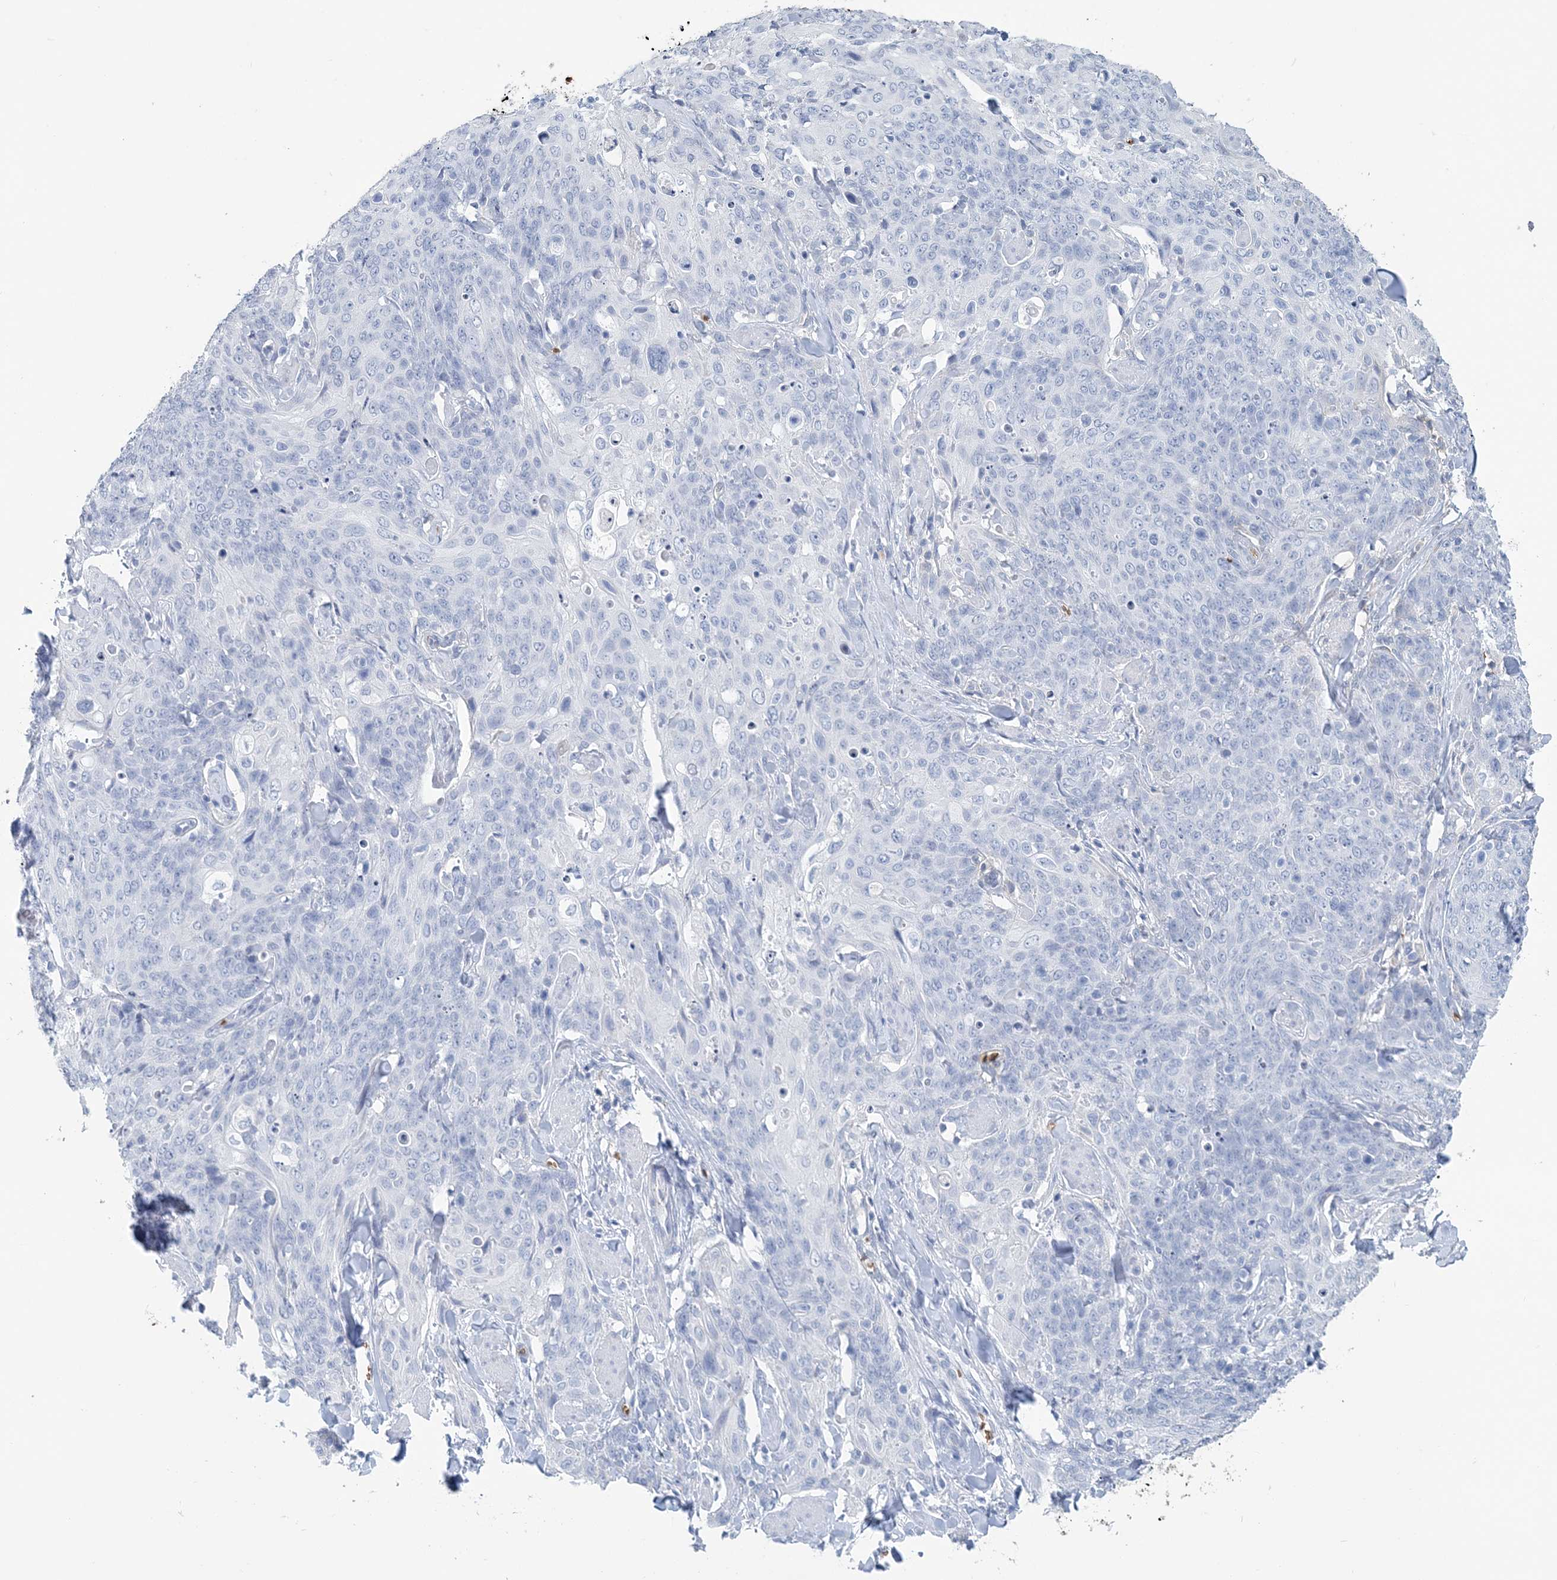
{"staining": {"intensity": "negative", "quantity": "none", "location": "none"}, "tissue": "skin cancer", "cell_type": "Tumor cells", "image_type": "cancer", "snomed": [{"axis": "morphology", "description": "Squamous cell carcinoma, NOS"}, {"axis": "topography", "description": "Skin"}, {"axis": "topography", "description": "Vulva"}], "caption": "There is no significant staining in tumor cells of skin squamous cell carcinoma.", "gene": "HBD", "patient": {"sex": "female", "age": 85}}